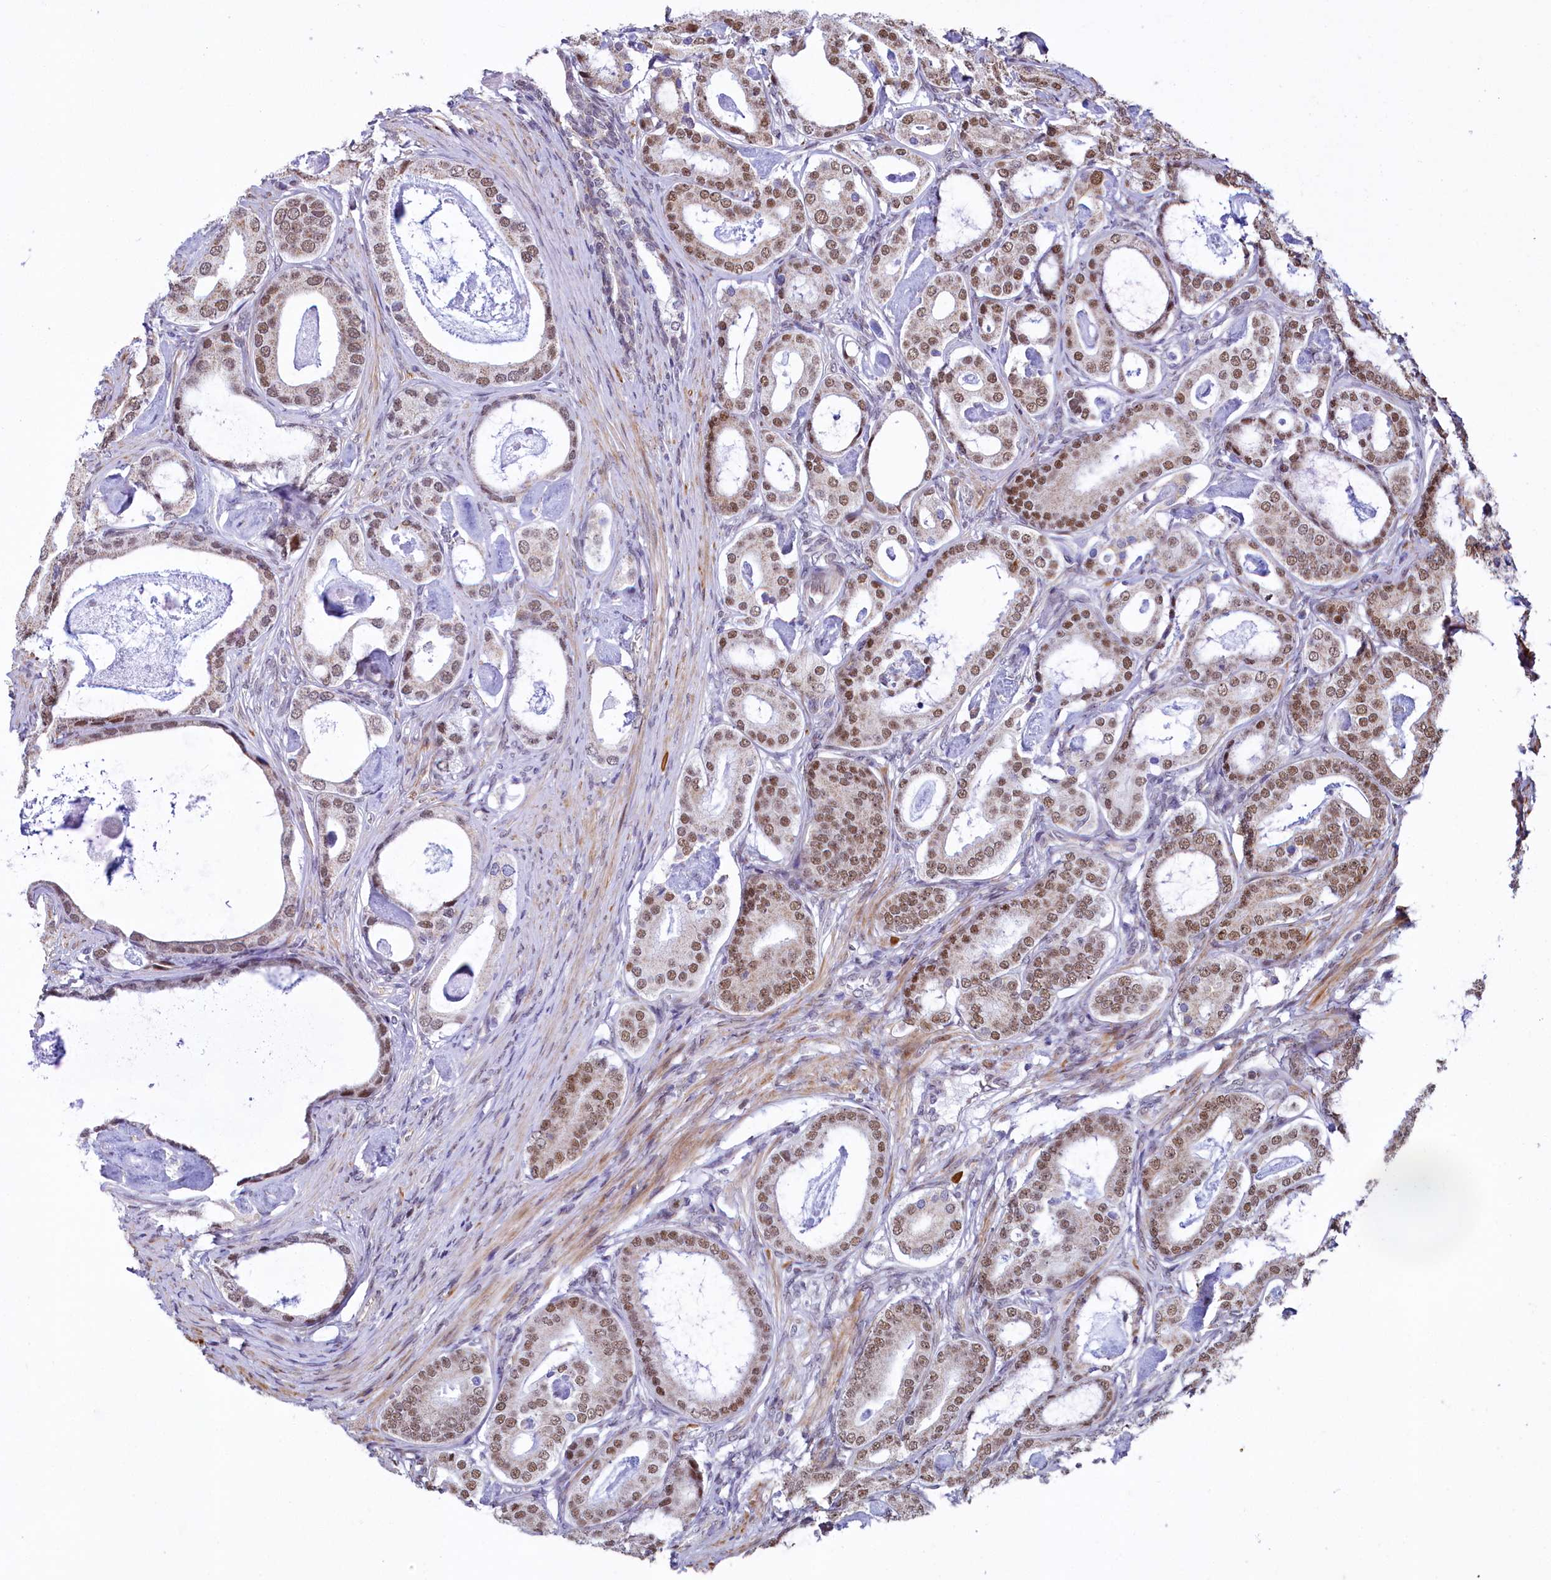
{"staining": {"intensity": "moderate", "quantity": "25%-75%", "location": "nuclear"}, "tissue": "prostate cancer", "cell_type": "Tumor cells", "image_type": "cancer", "snomed": [{"axis": "morphology", "description": "Adenocarcinoma, Low grade"}, {"axis": "topography", "description": "Prostate"}], "caption": "About 25%-75% of tumor cells in human prostate cancer exhibit moderate nuclear protein positivity as visualized by brown immunohistochemical staining.", "gene": "MORN3", "patient": {"sex": "male", "age": 71}}